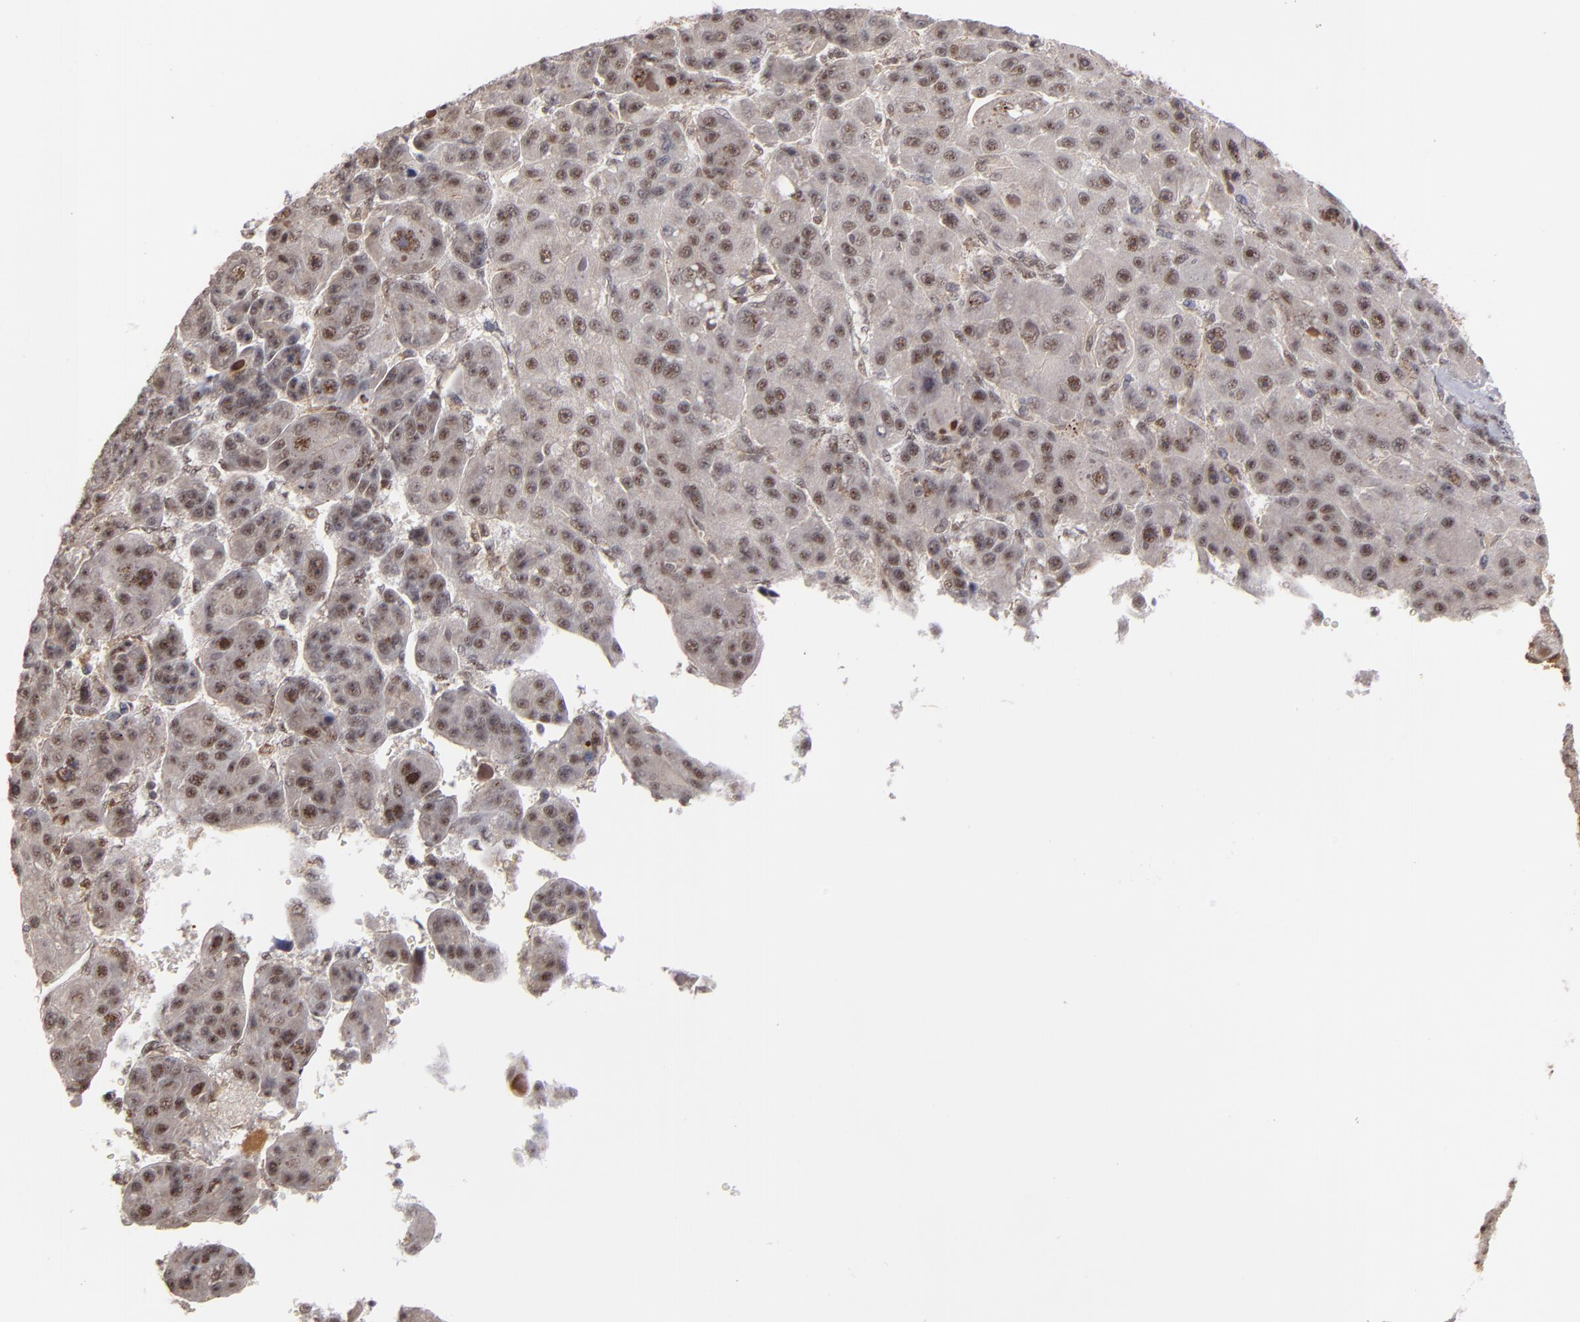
{"staining": {"intensity": "moderate", "quantity": "25%-75%", "location": "nuclear"}, "tissue": "liver cancer", "cell_type": "Tumor cells", "image_type": "cancer", "snomed": [{"axis": "morphology", "description": "Carcinoma, Hepatocellular, NOS"}, {"axis": "topography", "description": "Liver"}], "caption": "Tumor cells exhibit medium levels of moderate nuclear expression in about 25%-75% of cells in human liver cancer (hepatocellular carcinoma). The protein of interest is shown in brown color, while the nuclei are stained blue.", "gene": "ZNF234", "patient": {"sex": "male", "age": 76}}